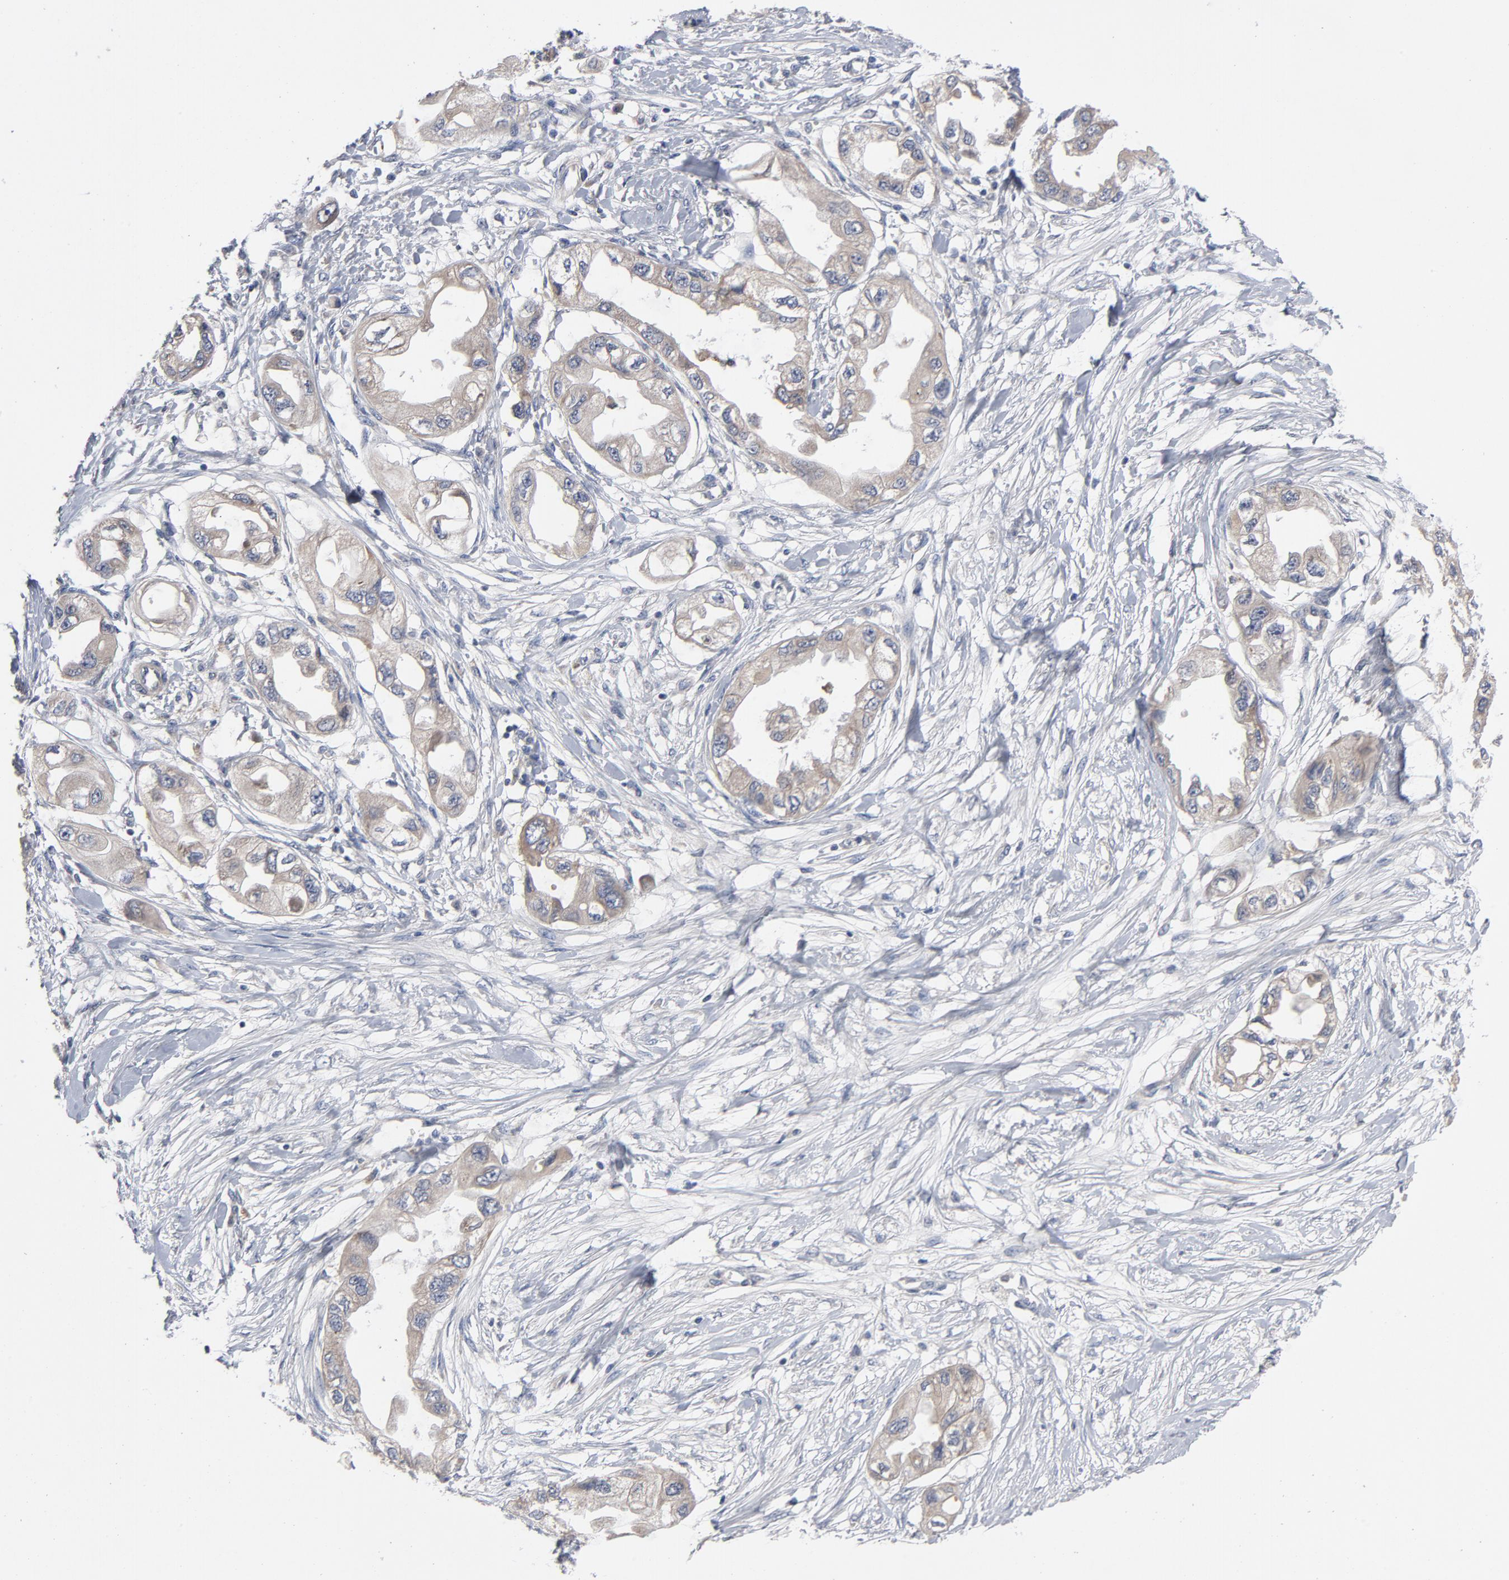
{"staining": {"intensity": "moderate", "quantity": ">75%", "location": "cytoplasmic/membranous"}, "tissue": "endometrial cancer", "cell_type": "Tumor cells", "image_type": "cancer", "snomed": [{"axis": "morphology", "description": "Adenocarcinoma, NOS"}, {"axis": "topography", "description": "Endometrium"}], "caption": "IHC staining of endometrial adenocarcinoma, which exhibits medium levels of moderate cytoplasmic/membranous positivity in about >75% of tumor cells indicating moderate cytoplasmic/membranous protein staining. The staining was performed using DAB (brown) for protein detection and nuclei were counterstained in hematoxylin (blue).", "gene": "CCDC134", "patient": {"sex": "female", "age": 67}}